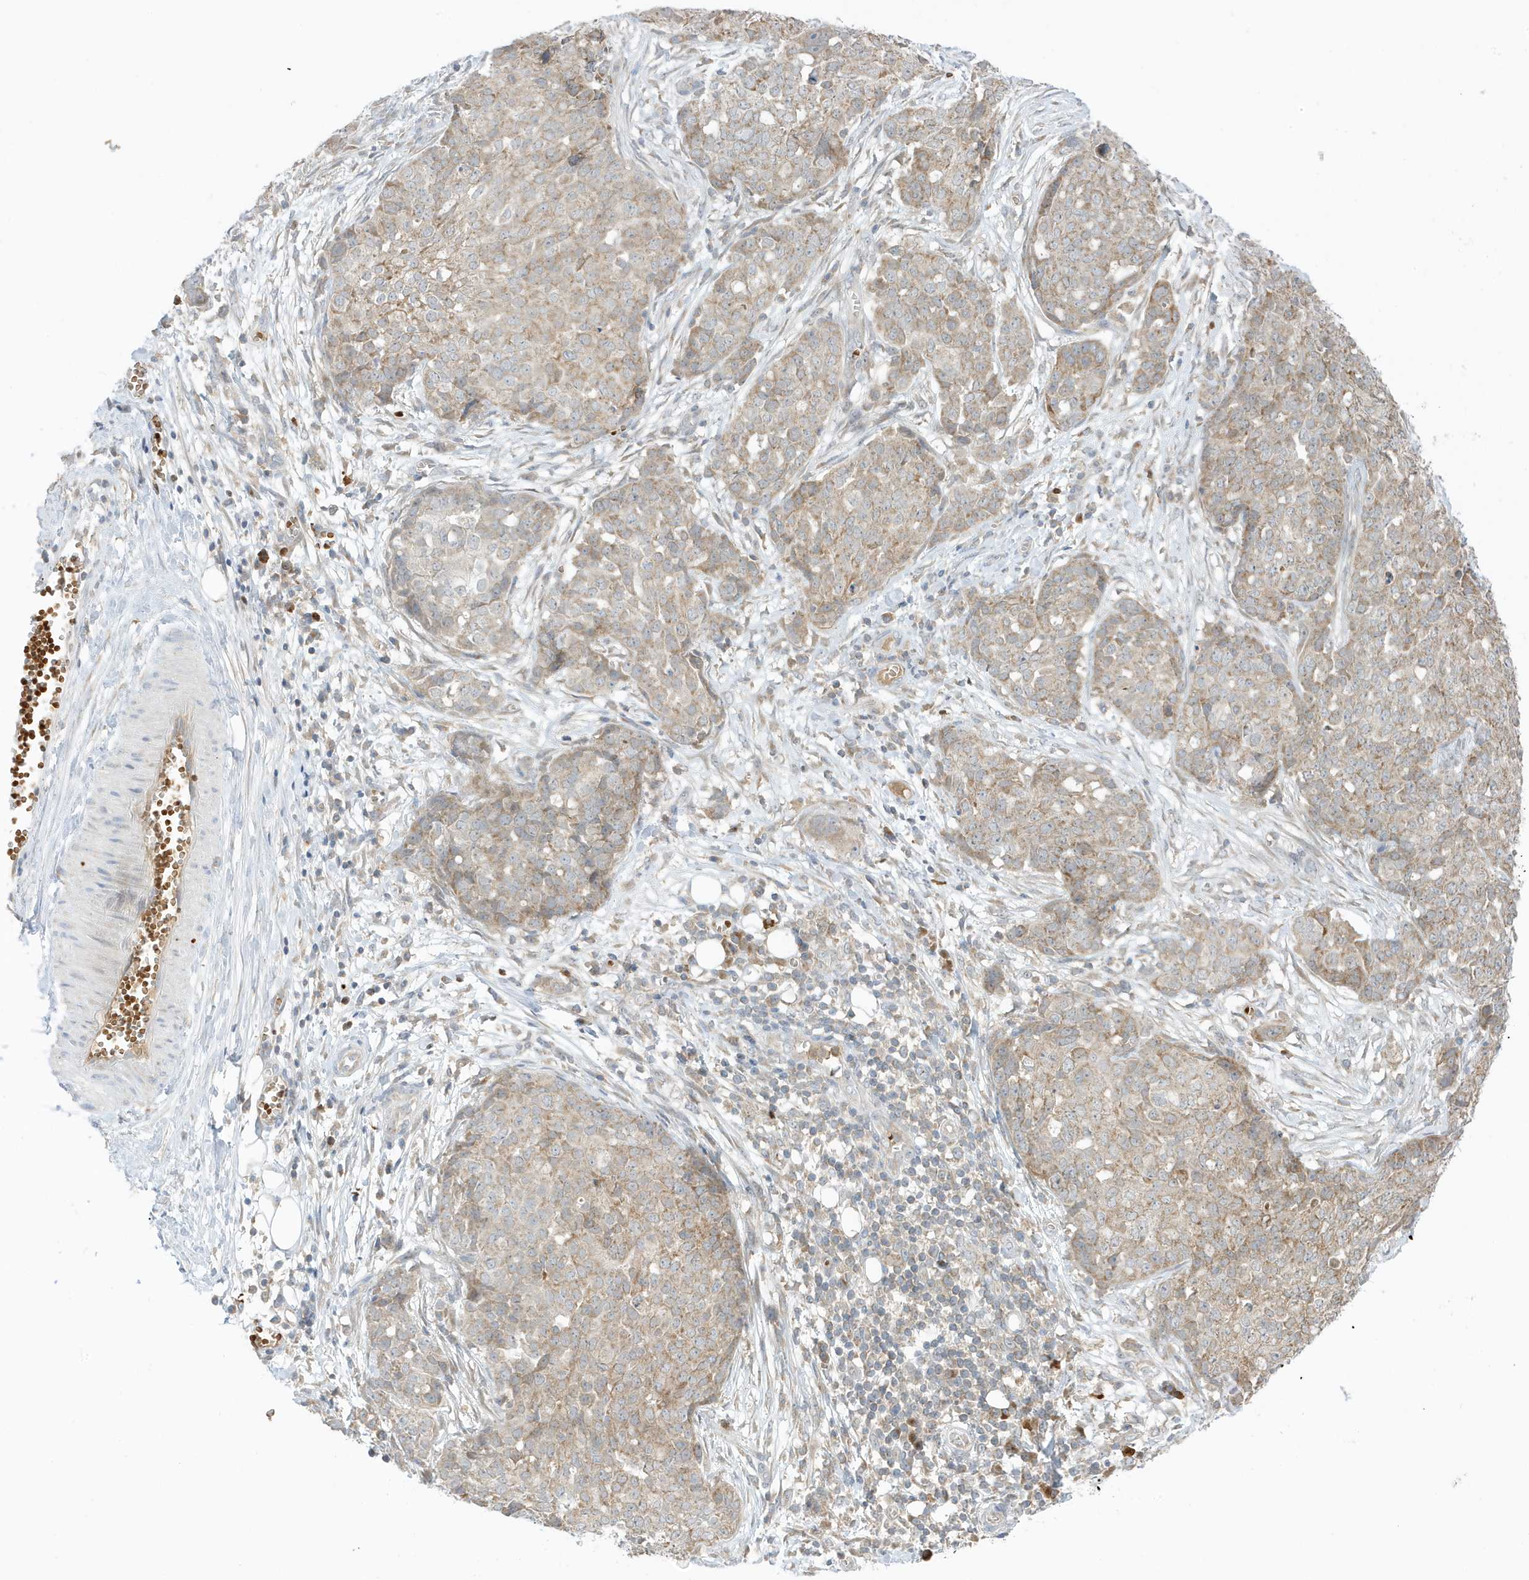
{"staining": {"intensity": "weak", "quantity": ">75%", "location": "cytoplasmic/membranous"}, "tissue": "ovarian cancer", "cell_type": "Tumor cells", "image_type": "cancer", "snomed": [{"axis": "morphology", "description": "Cystadenocarcinoma, serous, NOS"}, {"axis": "topography", "description": "Soft tissue"}, {"axis": "topography", "description": "Ovary"}], "caption": "High-magnification brightfield microscopy of ovarian cancer (serous cystadenocarcinoma) stained with DAB (3,3'-diaminobenzidine) (brown) and counterstained with hematoxylin (blue). tumor cells exhibit weak cytoplasmic/membranous expression is present in approximately>75% of cells.", "gene": "NPPC", "patient": {"sex": "female", "age": 57}}